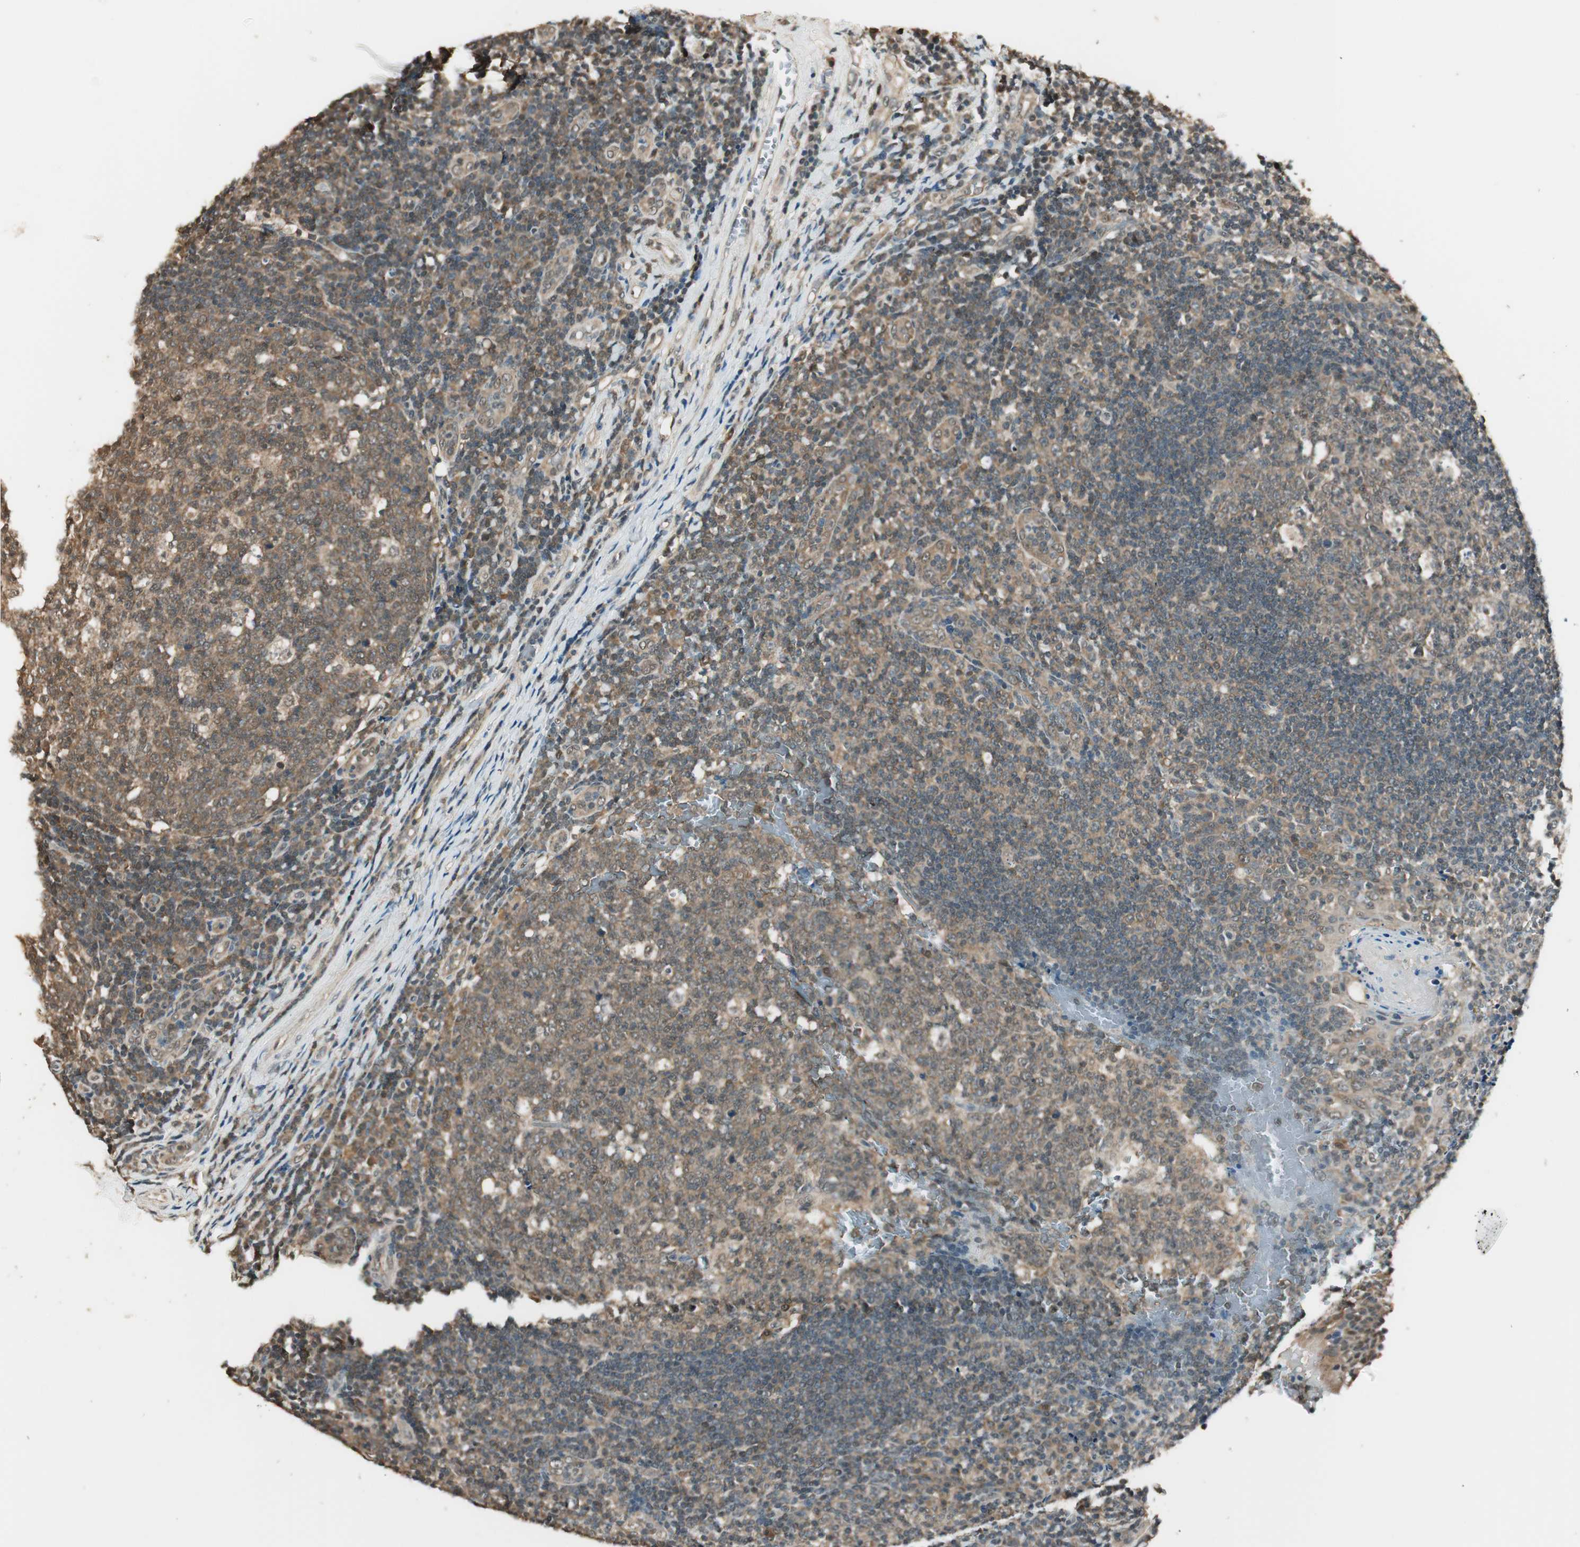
{"staining": {"intensity": "moderate", "quantity": ">75%", "location": "cytoplasmic/membranous"}, "tissue": "tonsil", "cell_type": "Germinal center cells", "image_type": "normal", "snomed": [{"axis": "morphology", "description": "Normal tissue, NOS"}, {"axis": "topography", "description": "Tonsil"}], "caption": "The histopathology image displays staining of unremarkable tonsil, revealing moderate cytoplasmic/membranous protein positivity (brown color) within germinal center cells.", "gene": "USP5", "patient": {"sex": "female", "age": 40}}